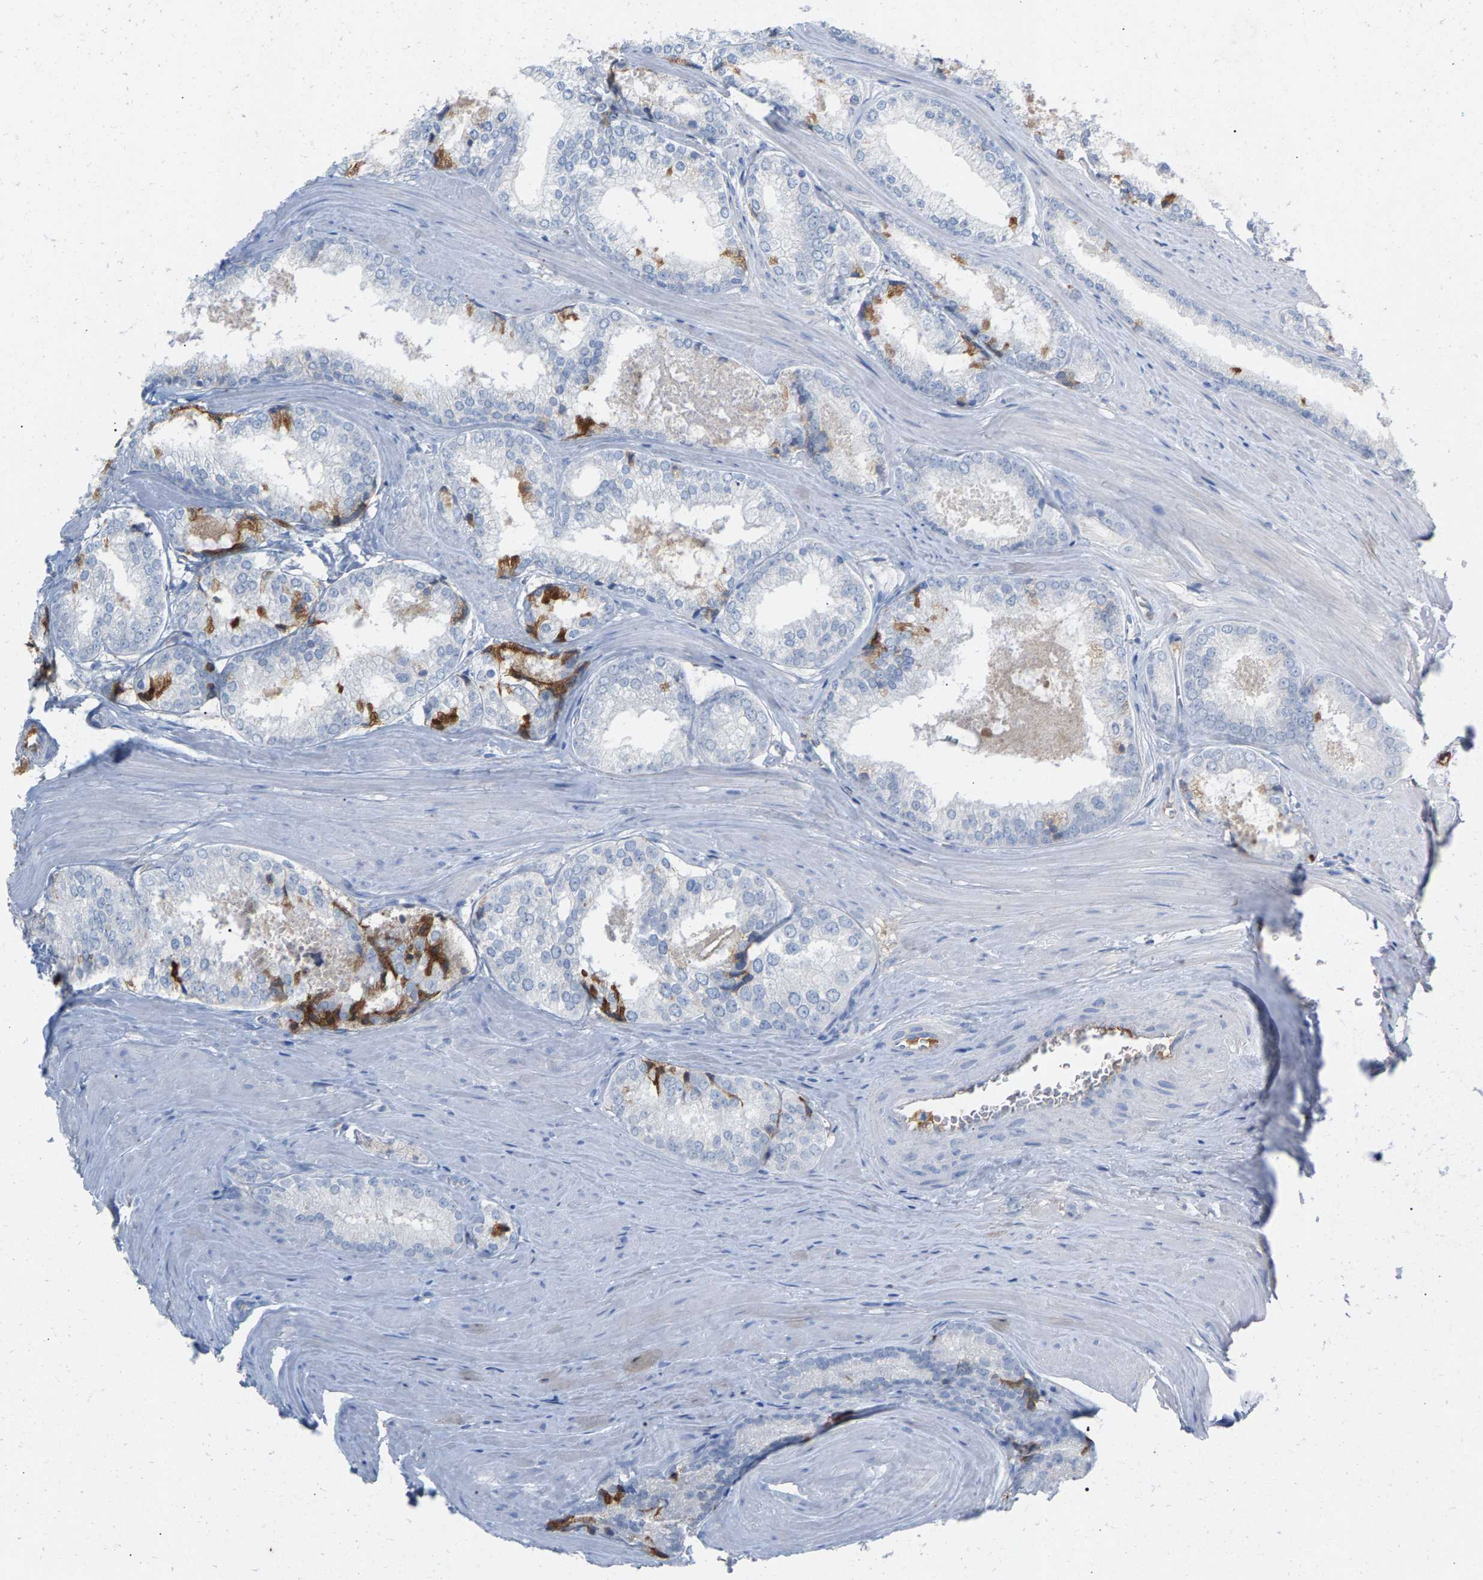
{"staining": {"intensity": "weak", "quantity": "<25%", "location": "cytoplasmic/membranous"}, "tissue": "prostate cancer", "cell_type": "Tumor cells", "image_type": "cancer", "snomed": [{"axis": "morphology", "description": "Adenocarcinoma, Low grade"}, {"axis": "topography", "description": "Prostate"}], "caption": "IHC photomicrograph of prostate adenocarcinoma (low-grade) stained for a protein (brown), which reveals no positivity in tumor cells.", "gene": "APOH", "patient": {"sex": "male", "age": 64}}